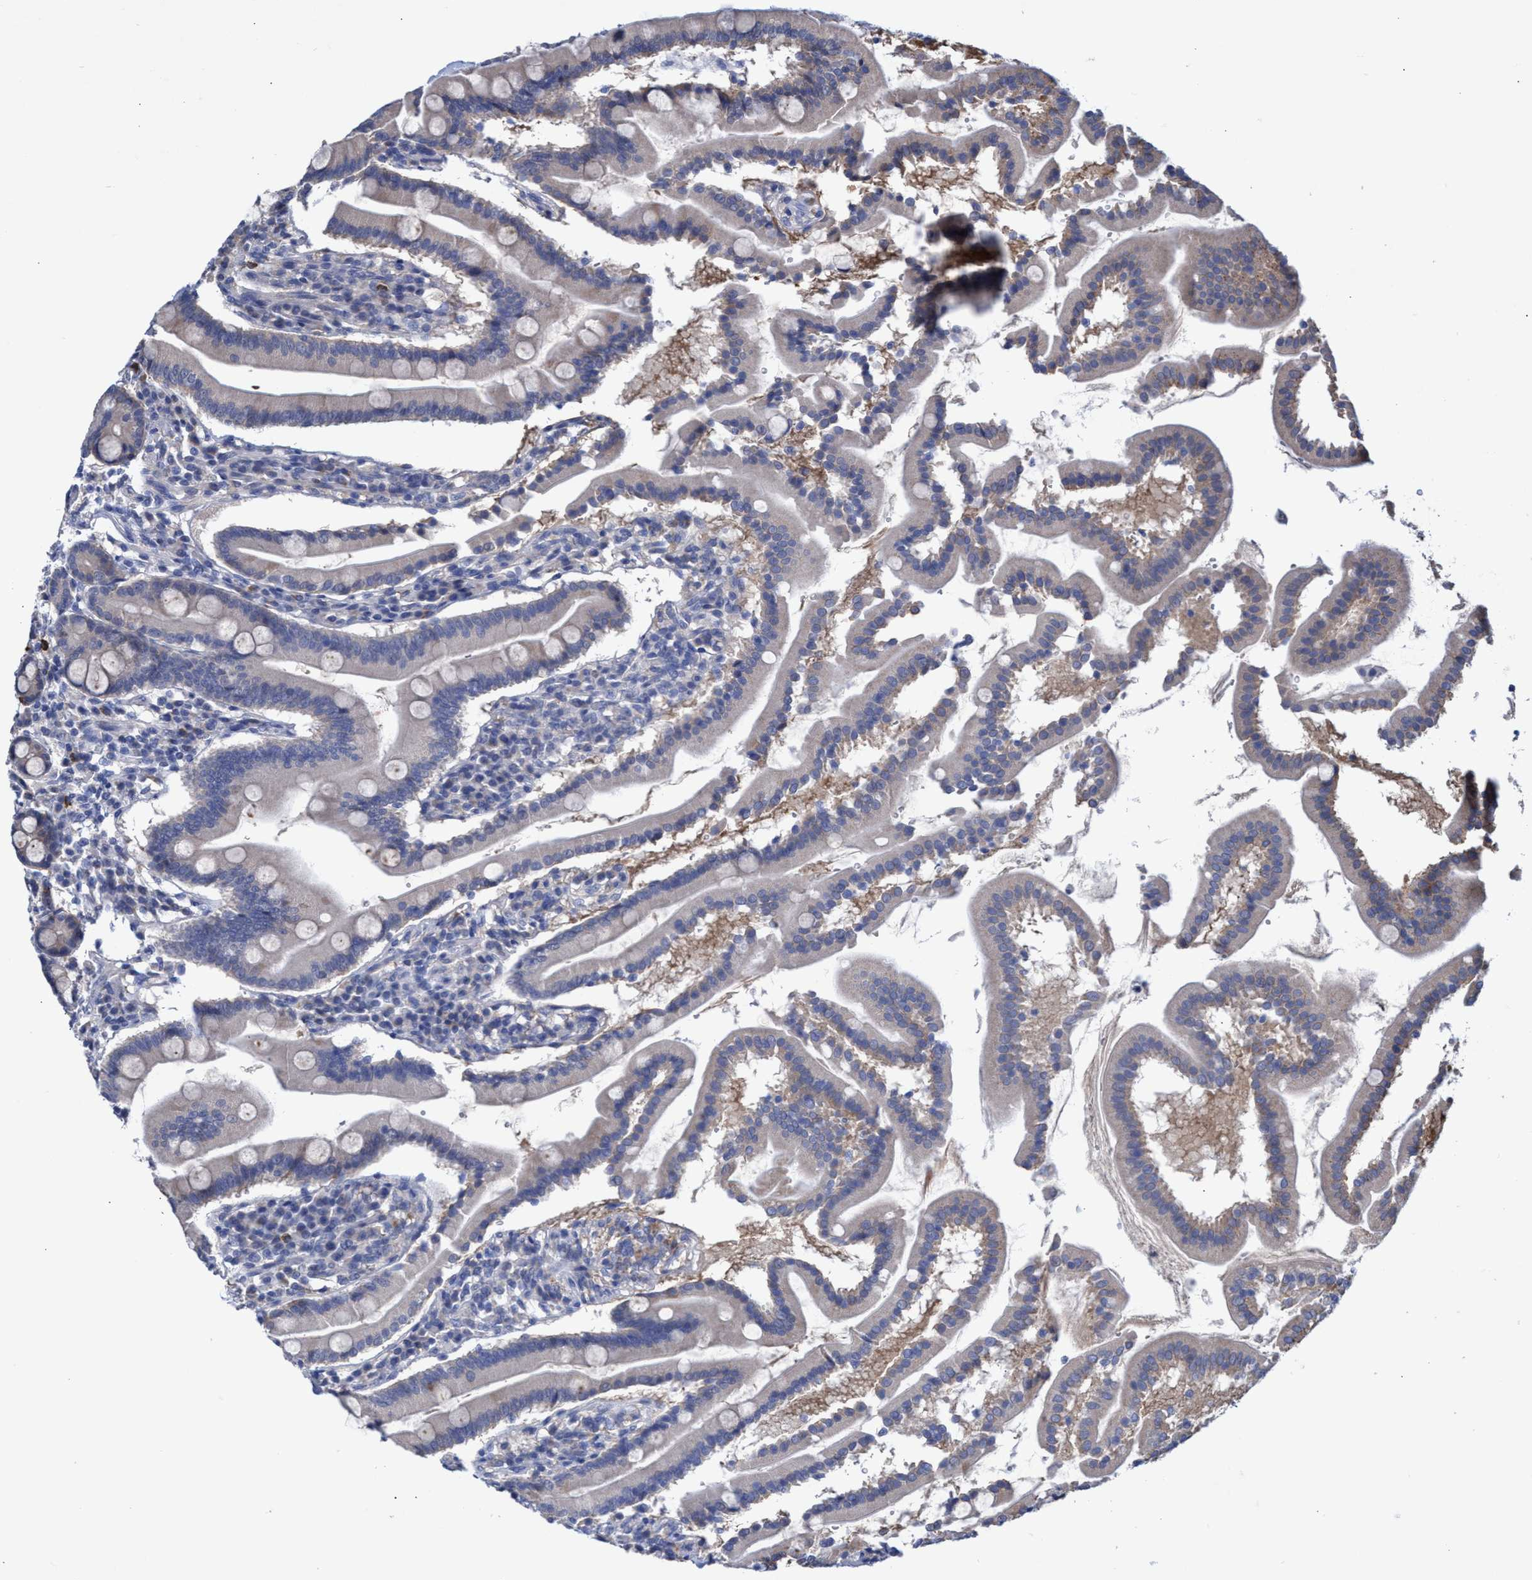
{"staining": {"intensity": "weak", "quantity": "<25%", "location": "cytoplasmic/membranous"}, "tissue": "duodenum", "cell_type": "Glandular cells", "image_type": "normal", "snomed": [{"axis": "morphology", "description": "Normal tissue, NOS"}, {"axis": "topography", "description": "Duodenum"}], "caption": "Immunohistochemistry (IHC) micrograph of benign duodenum stained for a protein (brown), which demonstrates no positivity in glandular cells.", "gene": "SVEP1", "patient": {"sex": "male", "age": 50}}